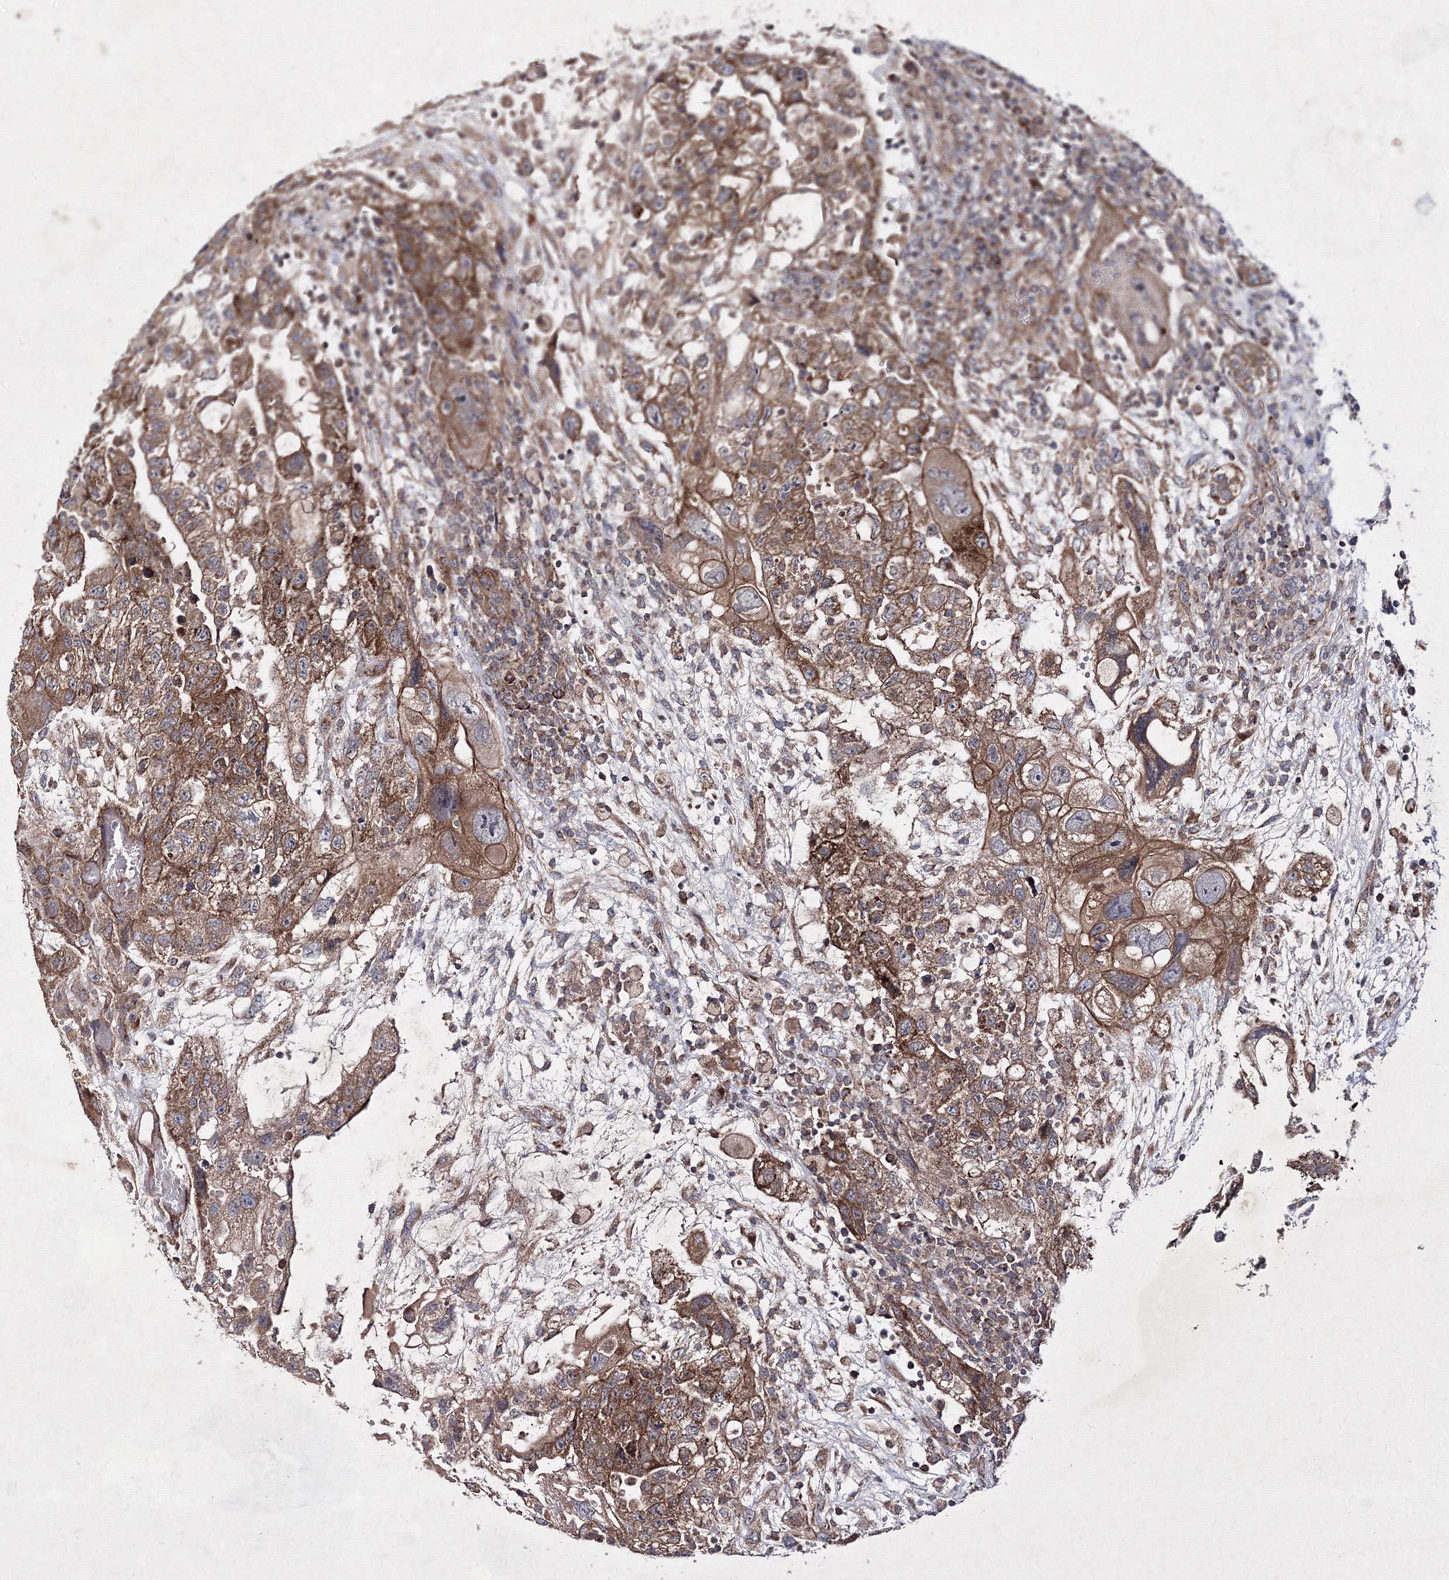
{"staining": {"intensity": "moderate", "quantity": ">75%", "location": "cytoplasmic/membranous"}, "tissue": "testis cancer", "cell_type": "Tumor cells", "image_type": "cancer", "snomed": [{"axis": "morphology", "description": "Carcinoma, Embryonal, NOS"}, {"axis": "topography", "description": "Testis"}], "caption": "Immunohistochemistry micrograph of neoplastic tissue: human testis embryonal carcinoma stained using immunohistochemistry shows medium levels of moderate protein expression localized specifically in the cytoplasmic/membranous of tumor cells, appearing as a cytoplasmic/membranous brown color.", "gene": "GFM1", "patient": {"sex": "male", "age": 36}}